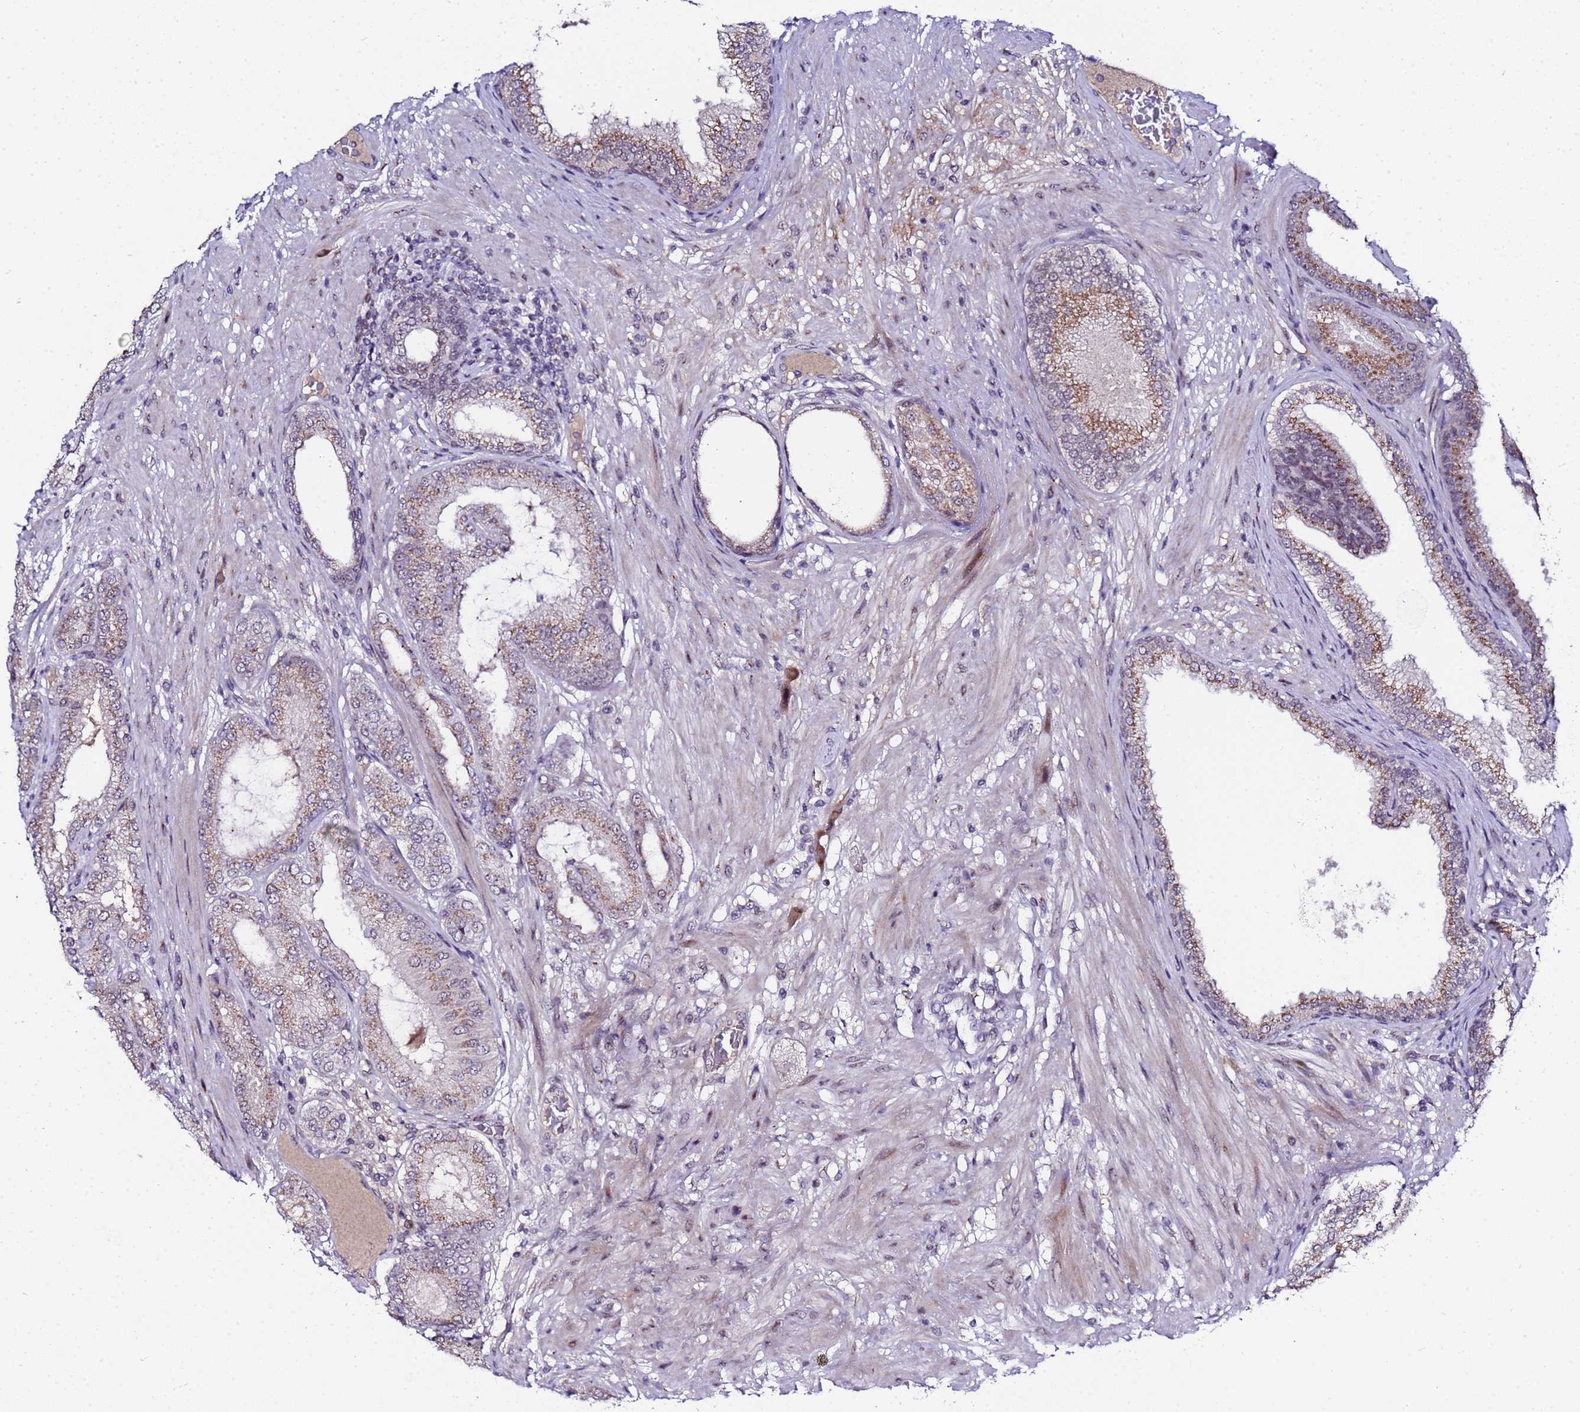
{"staining": {"intensity": "weak", "quantity": ">75%", "location": "cytoplasmic/membranous"}, "tissue": "prostate cancer", "cell_type": "Tumor cells", "image_type": "cancer", "snomed": [{"axis": "morphology", "description": "Adenocarcinoma, High grade"}, {"axis": "topography", "description": "Prostate"}], "caption": "A photomicrograph showing weak cytoplasmic/membranous expression in about >75% of tumor cells in prostate cancer (adenocarcinoma (high-grade)), as visualized by brown immunohistochemical staining.", "gene": "C19orf47", "patient": {"sex": "male", "age": 71}}